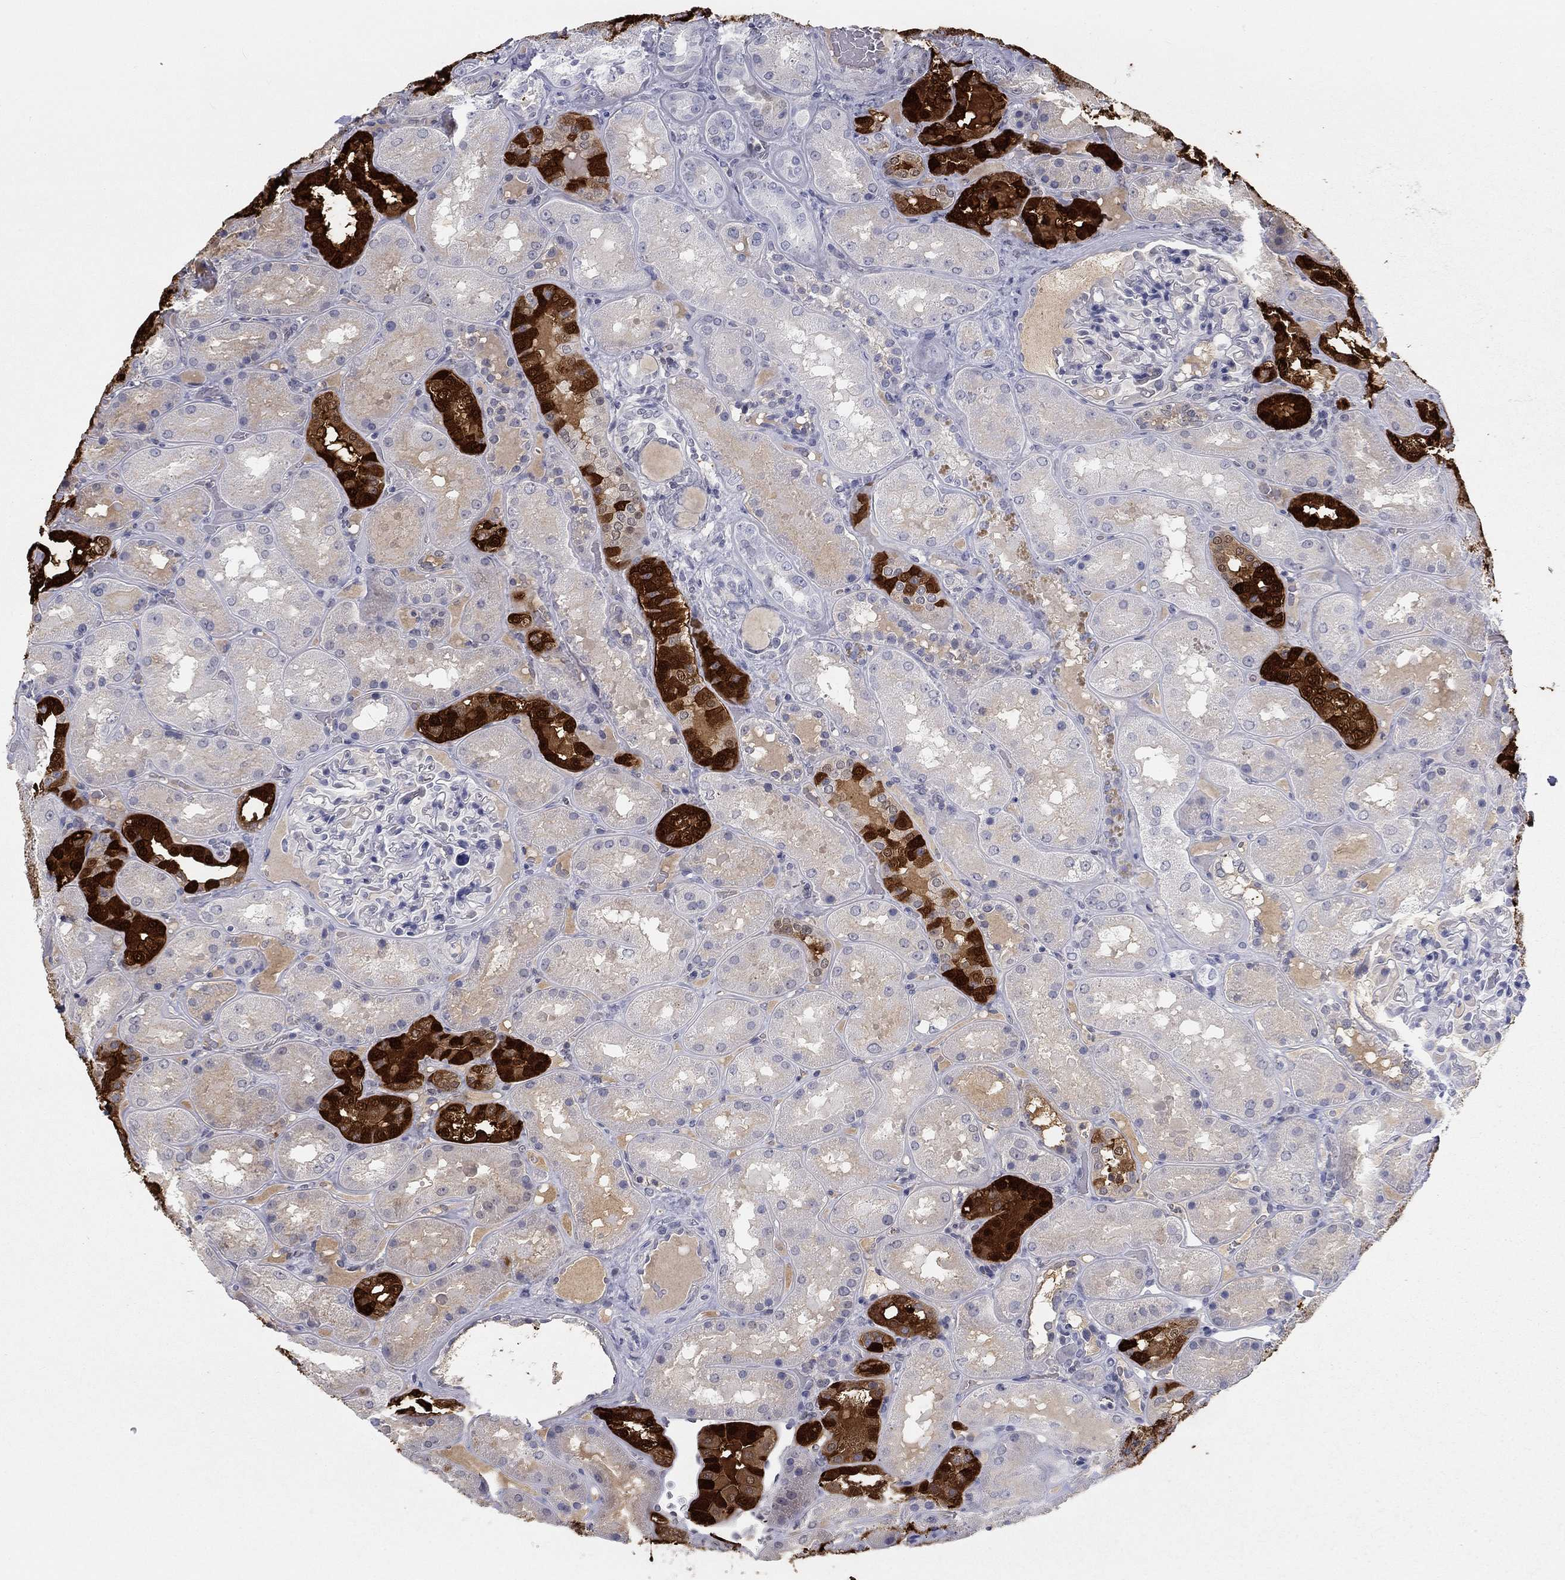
{"staining": {"intensity": "negative", "quantity": "none", "location": "none"}, "tissue": "kidney", "cell_type": "Cells in glomeruli", "image_type": "normal", "snomed": [{"axis": "morphology", "description": "Normal tissue, NOS"}, {"axis": "topography", "description": "Kidney"}], "caption": "The IHC micrograph has no significant positivity in cells in glomeruli of kidney. Nuclei are stained in blue.", "gene": "CALB1", "patient": {"sex": "male", "age": 73}}